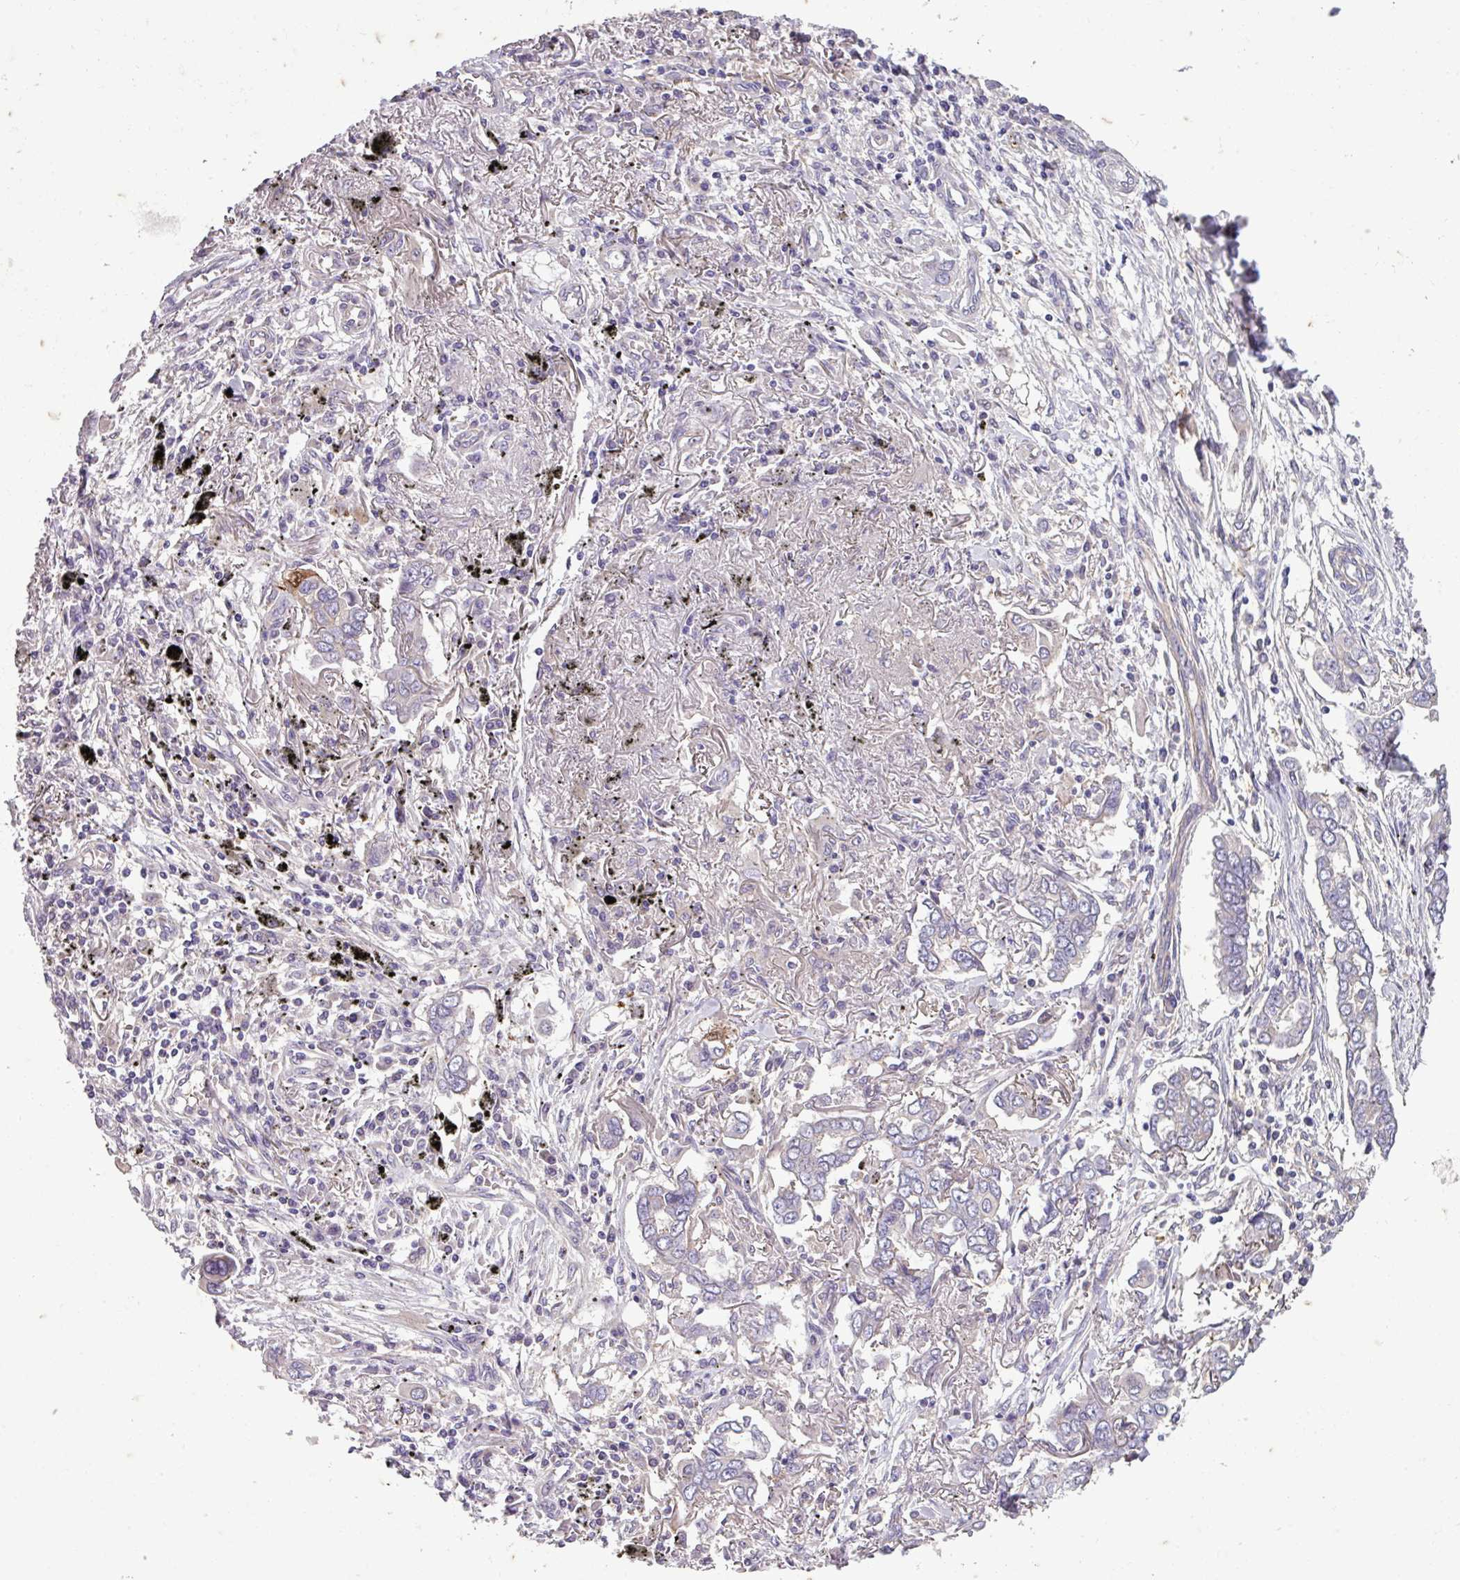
{"staining": {"intensity": "weak", "quantity": "25%-75%", "location": "cytoplasmic/membranous"}, "tissue": "lung cancer", "cell_type": "Tumor cells", "image_type": "cancer", "snomed": [{"axis": "morphology", "description": "Adenocarcinoma, NOS"}, {"axis": "topography", "description": "Lung"}], "caption": "High-power microscopy captured an immunohistochemistry (IHC) histopathology image of lung cancer, revealing weak cytoplasmic/membranous positivity in about 25%-75% of tumor cells. (DAB (3,3'-diaminobenzidine) = brown stain, brightfield microscopy at high magnification).", "gene": "SLC23A2", "patient": {"sex": "male", "age": 76}}